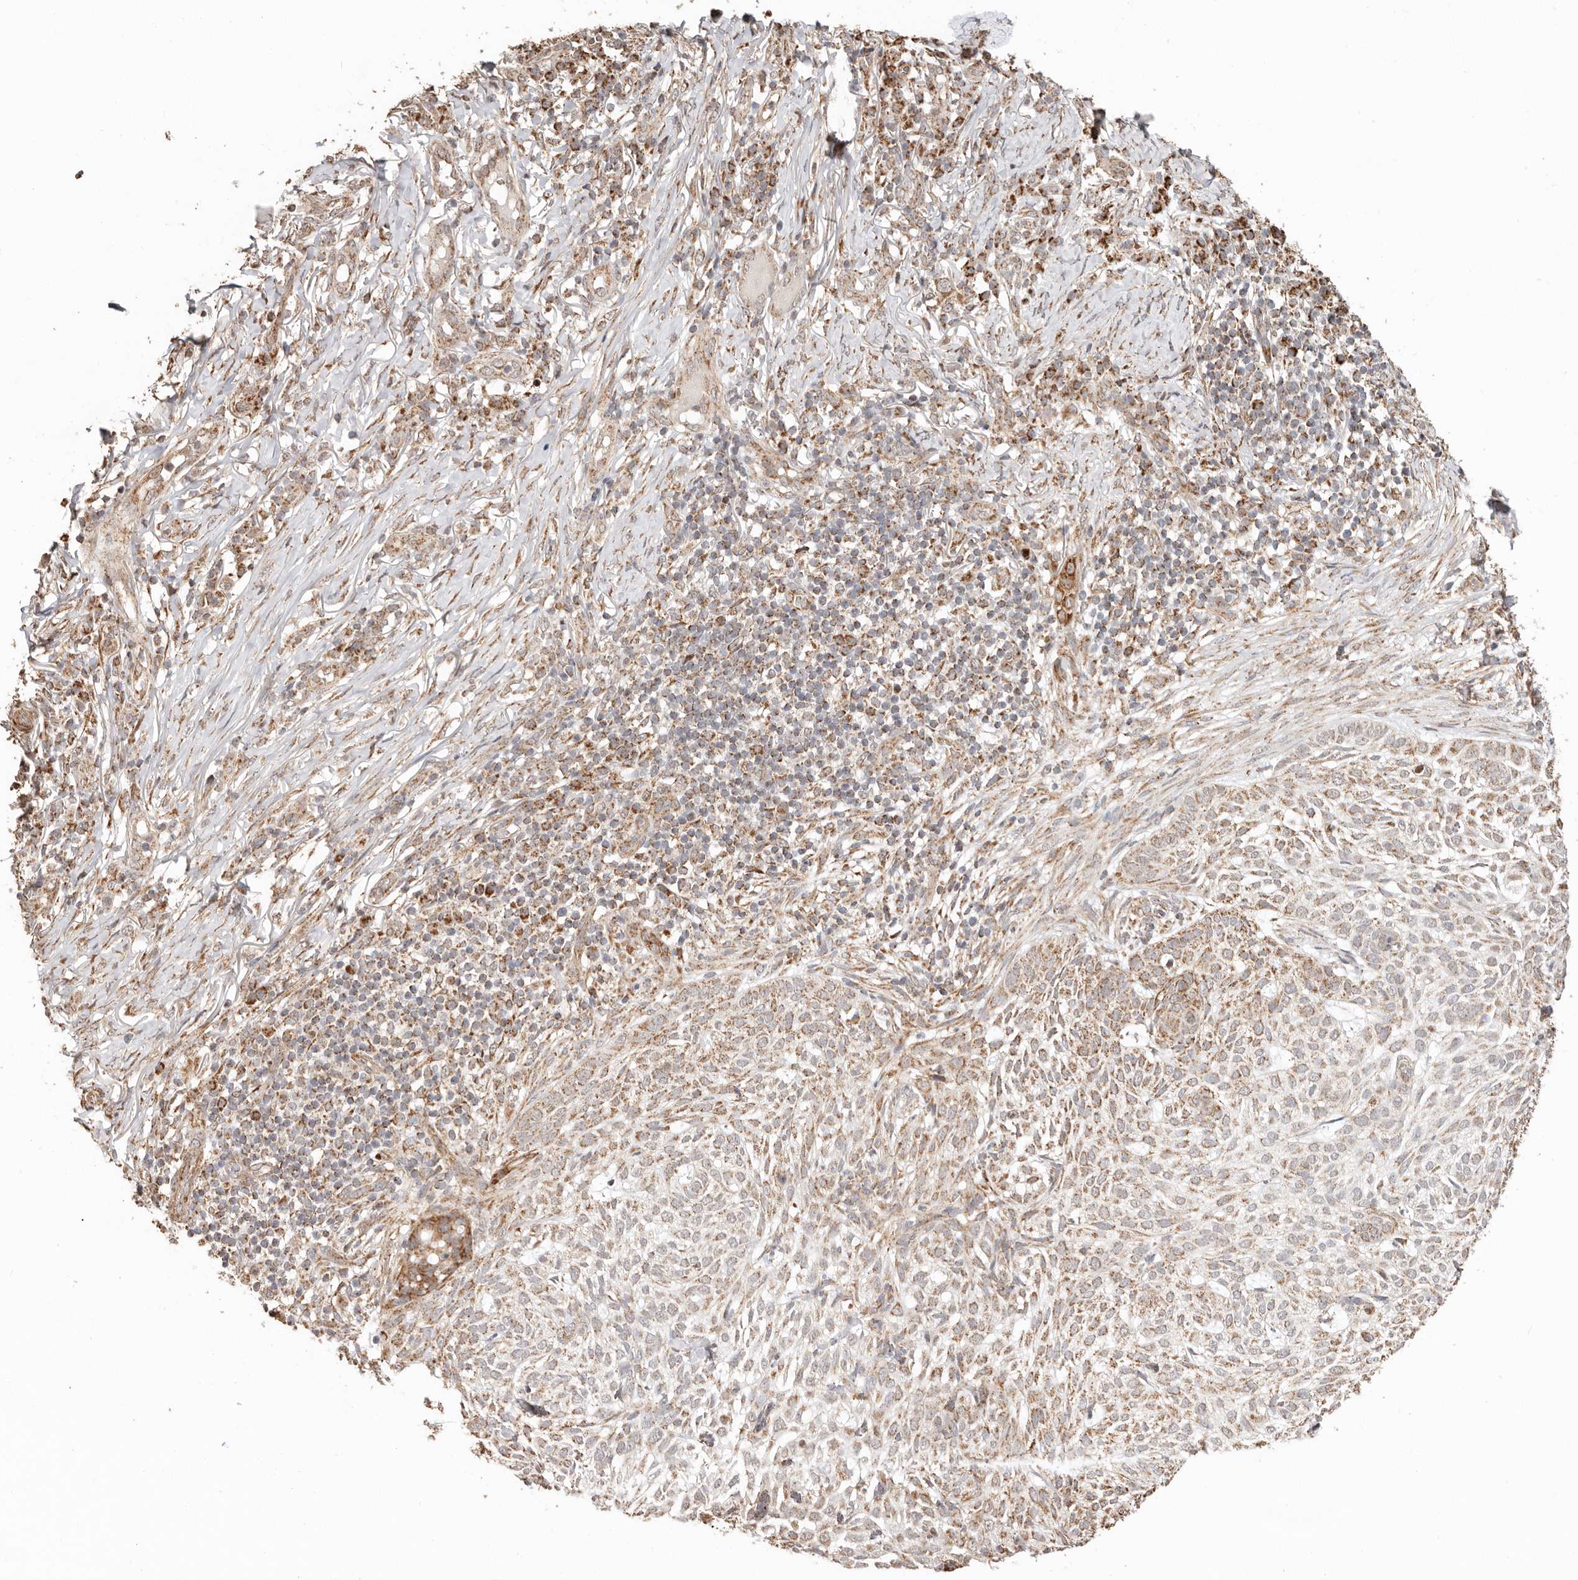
{"staining": {"intensity": "moderate", "quantity": ">75%", "location": "cytoplasmic/membranous"}, "tissue": "skin cancer", "cell_type": "Tumor cells", "image_type": "cancer", "snomed": [{"axis": "morphology", "description": "Basal cell carcinoma"}, {"axis": "topography", "description": "Skin"}], "caption": "A micrograph of human basal cell carcinoma (skin) stained for a protein demonstrates moderate cytoplasmic/membranous brown staining in tumor cells. Nuclei are stained in blue.", "gene": "NDUFB11", "patient": {"sex": "female", "age": 64}}